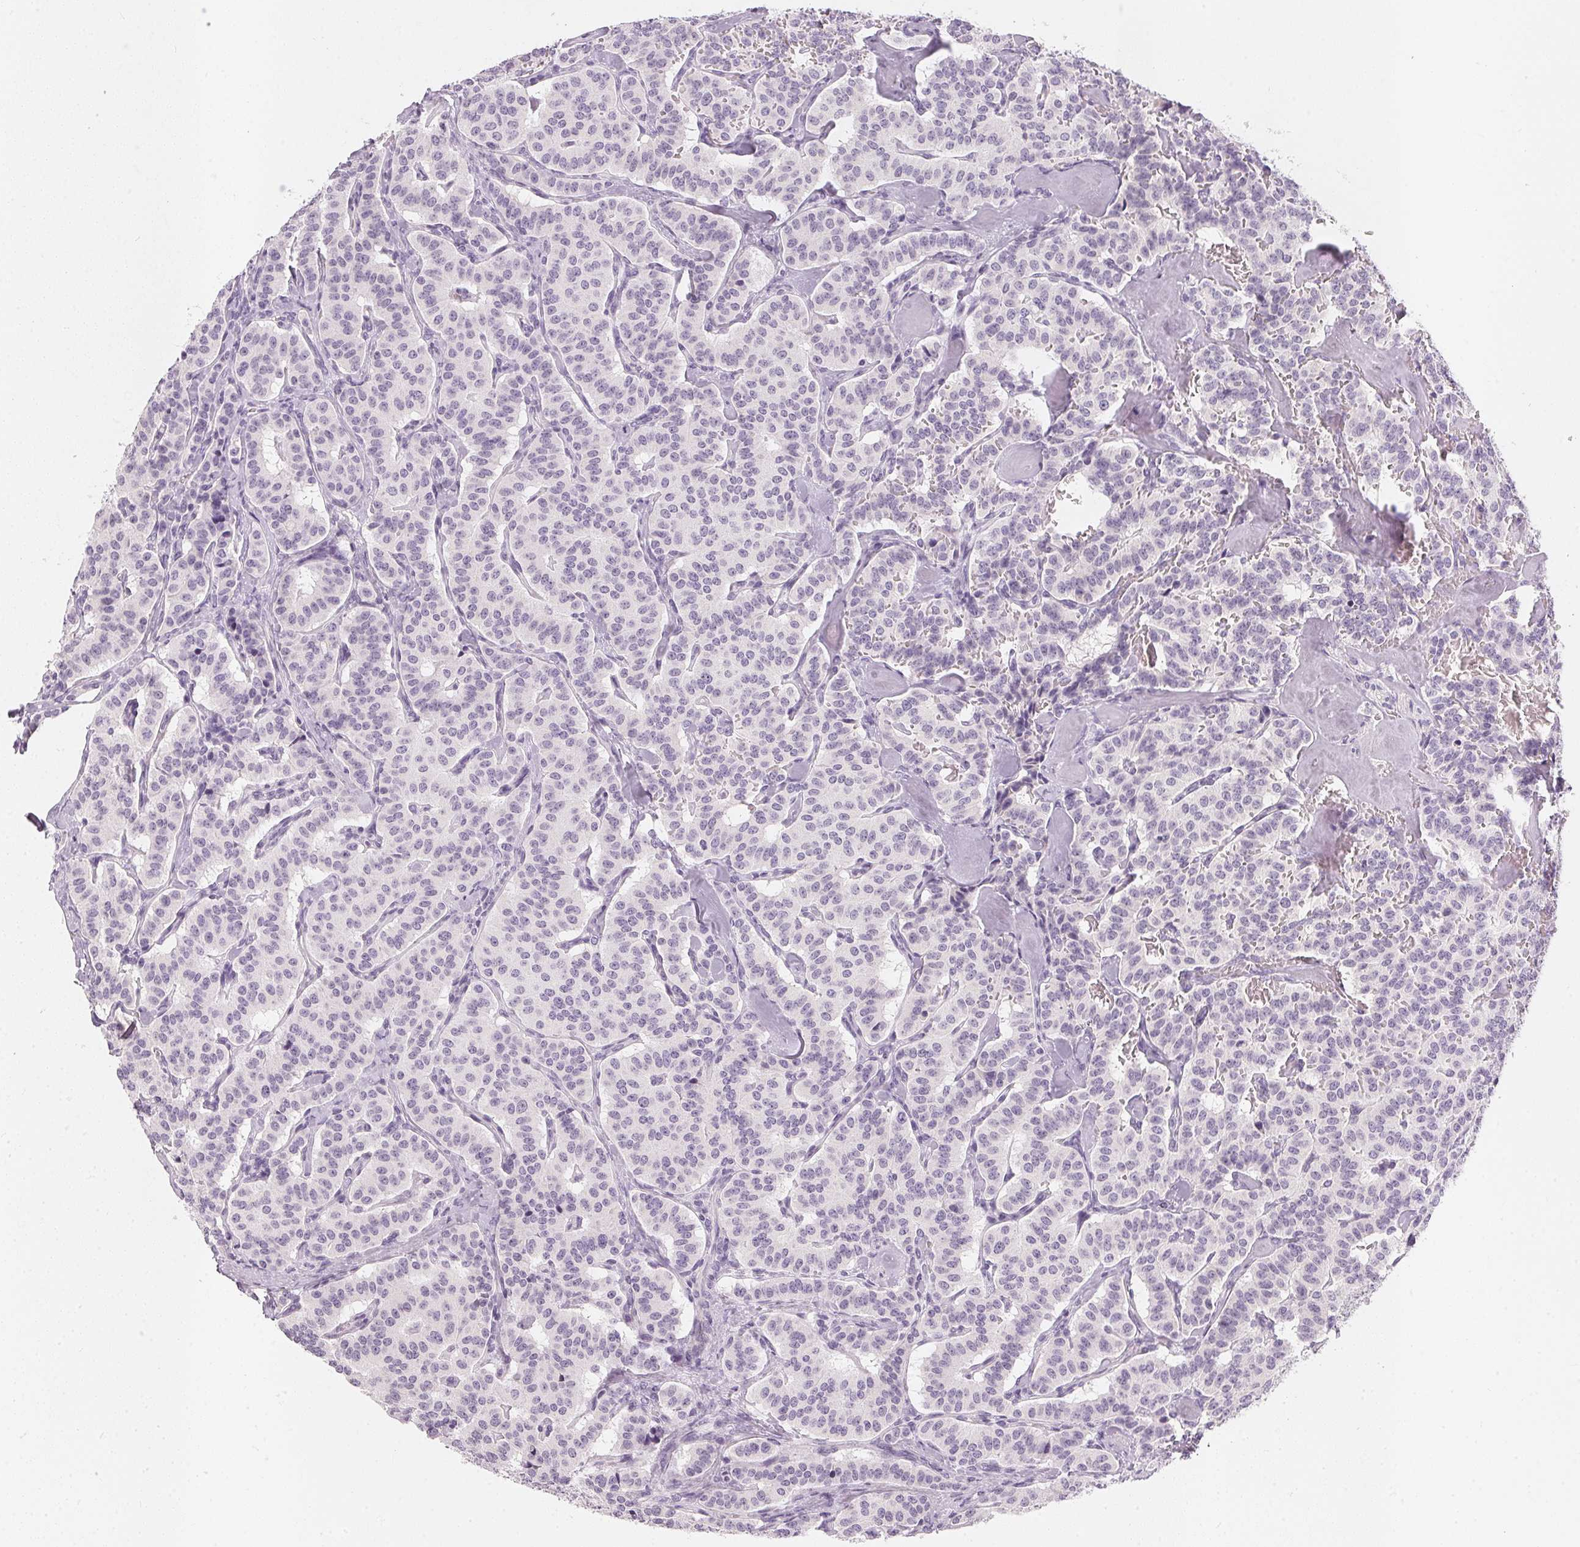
{"staining": {"intensity": "negative", "quantity": "none", "location": "none"}, "tissue": "carcinoid", "cell_type": "Tumor cells", "image_type": "cancer", "snomed": [{"axis": "morphology", "description": "Carcinoid, malignant, NOS"}, {"axis": "topography", "description": "Lung"}], "caption": "Carcinoid stained for a protein using immunohistochemistry (IHC) reveals no expression tumor cells.", "gene": "CHST4", "patient": {"sex": "female", "age": 46}}